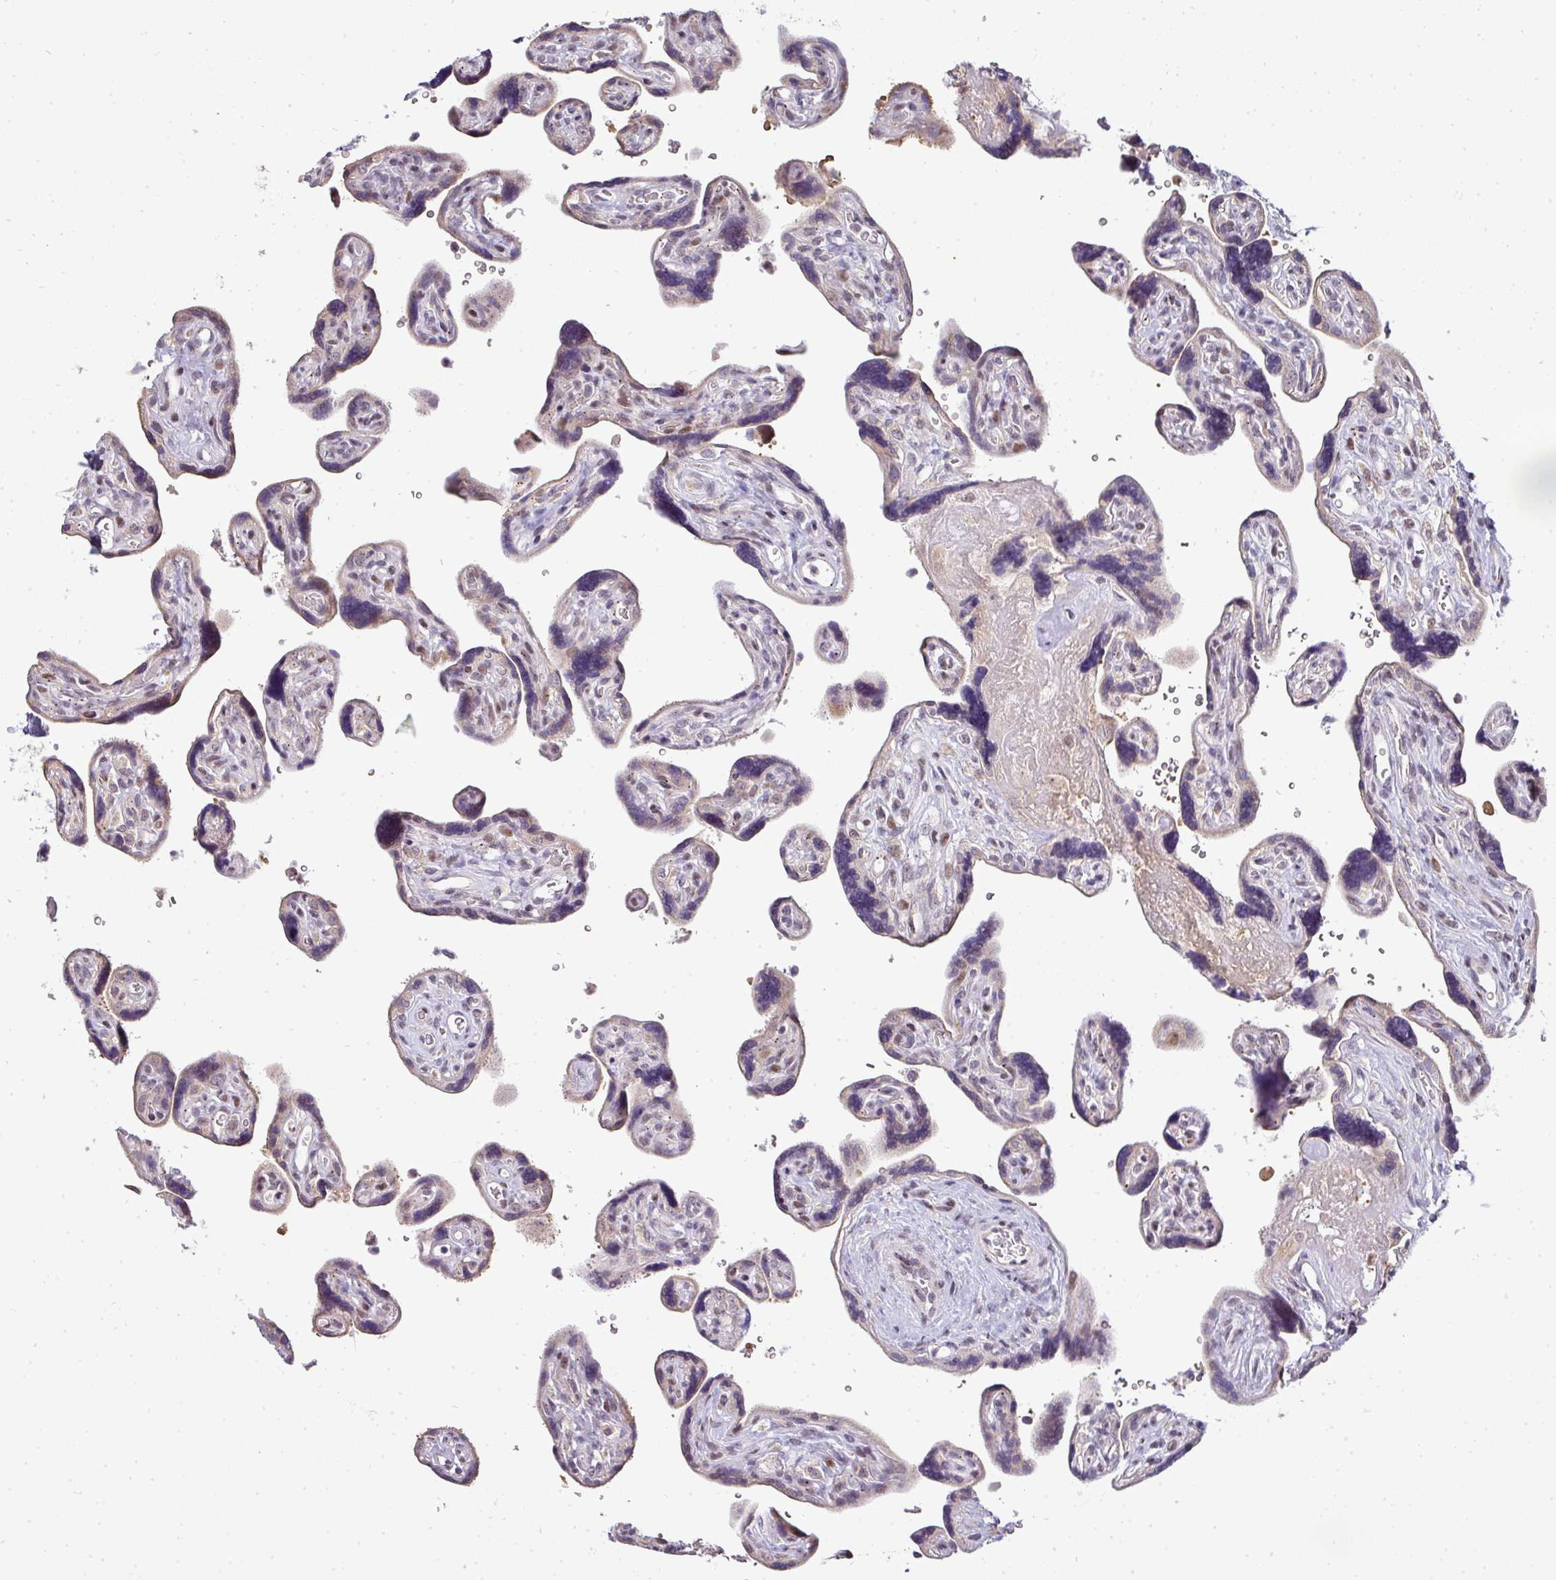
{"staining": {"intensity": "moderate", "quantity": ">75%", "location": "cytoplasmic/membranous,nuclear"}, "tissue": "placenta", "cell_type": "Decidual cells", "image_type": "normal", "snomed": [{"axis": "morphology", "description": "Normal tissue, NOS"}, {"axis": "topography", "description": "Placenta"}], "caption": "Protein positivity by IHC shows moderate cytoplasmic/membranous,nuclear positivity in about >75% of decidual cells in normal placenta.", "gene": "MAZ", "patient": {"sex": "female", "age": 39}}